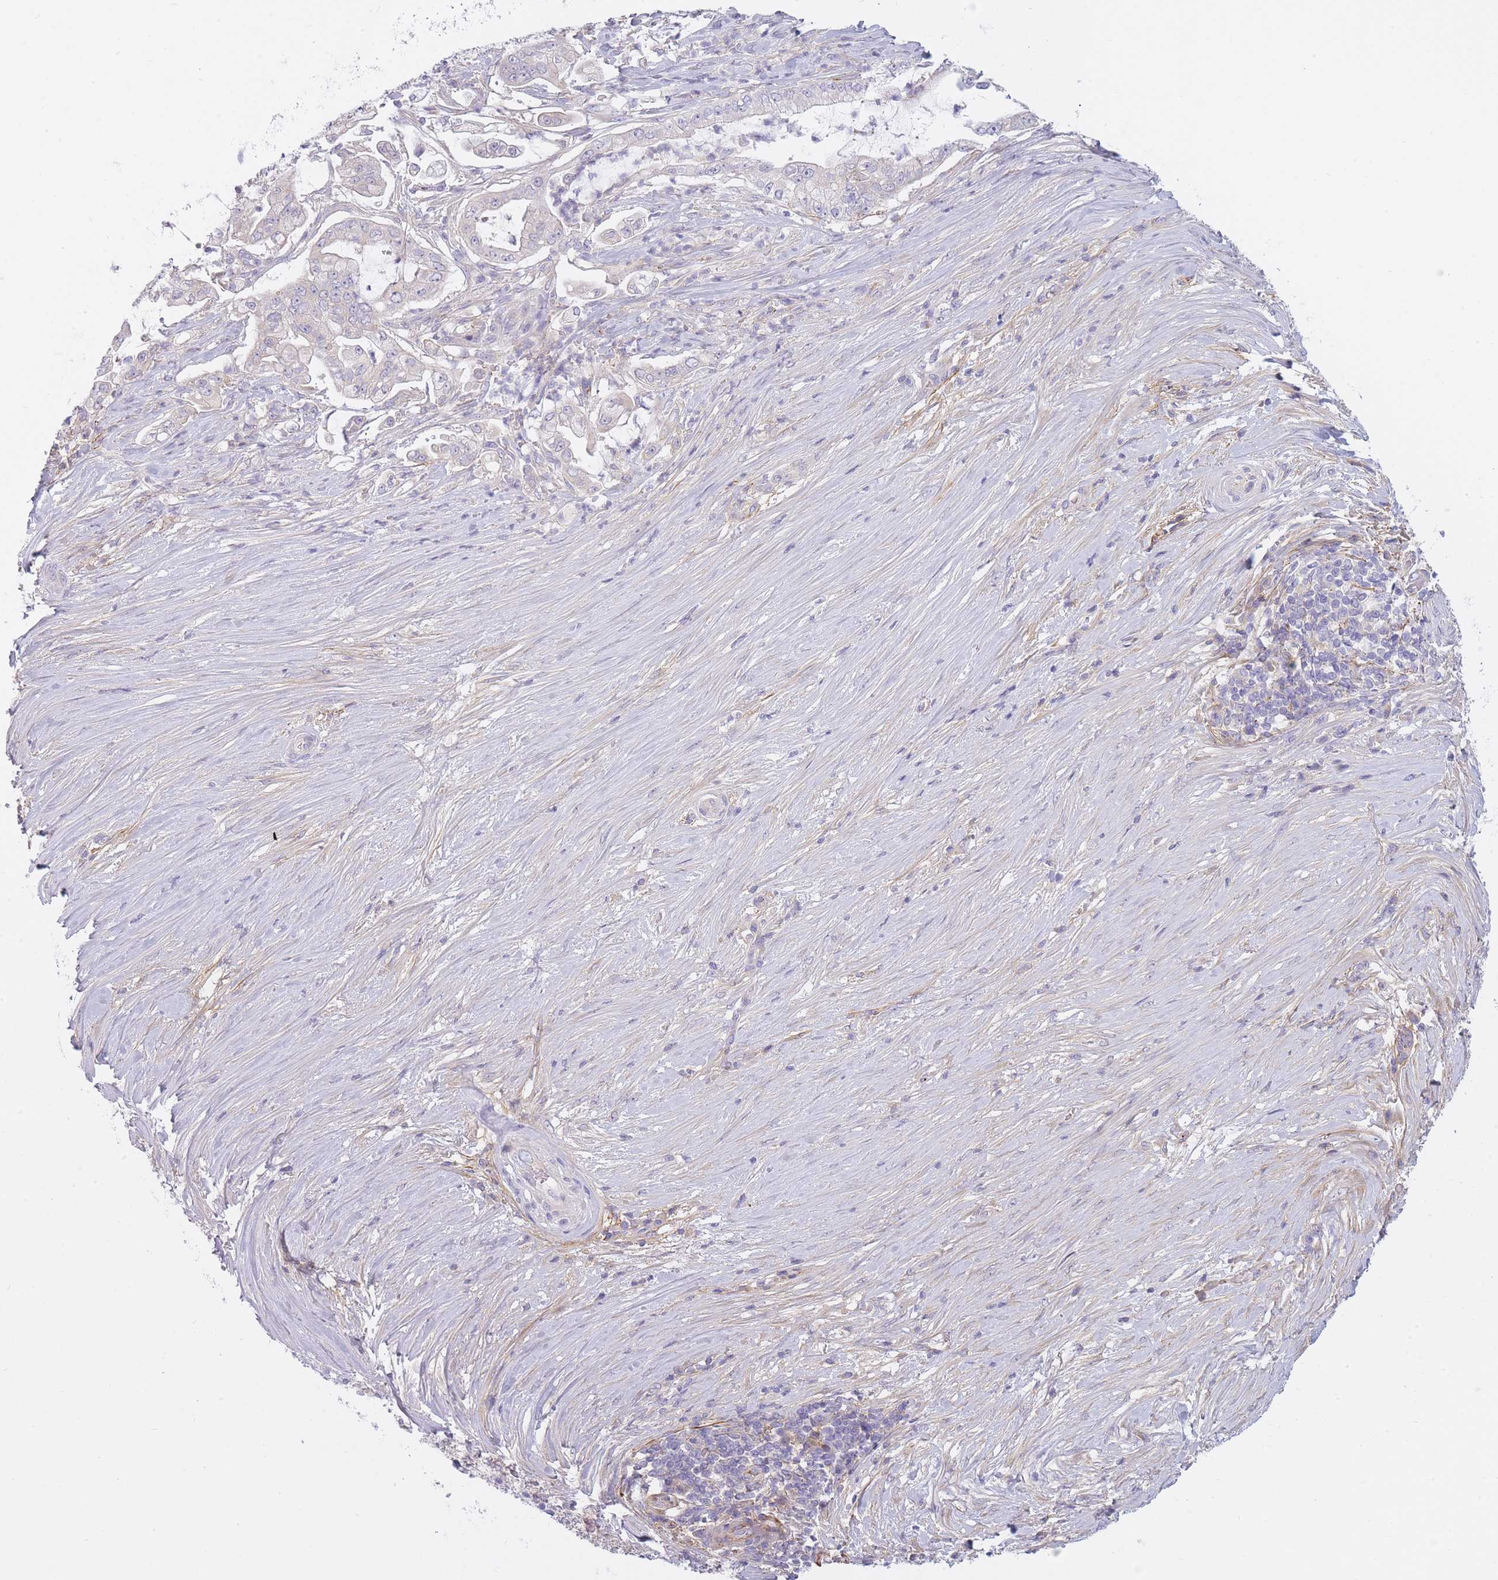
{"staining": {"intensity": "negative", "quantity": "none", "location": "none"}, "tissue": "pancreatic cancer", "cell_type": "Tumor cells", "image_type": "cancer", "snomed": [{"axis": "morphology", "description": "Adenocarcinoma, NOS"}, {"axis": "topography", "description": "Pancreas"}], "caption": "Image shows no significant protein expression in tumor cells of adenocarcinoma (pancreatic).", "gene": "AP3M2", "patient": {"sex": "female", "age": 69}}